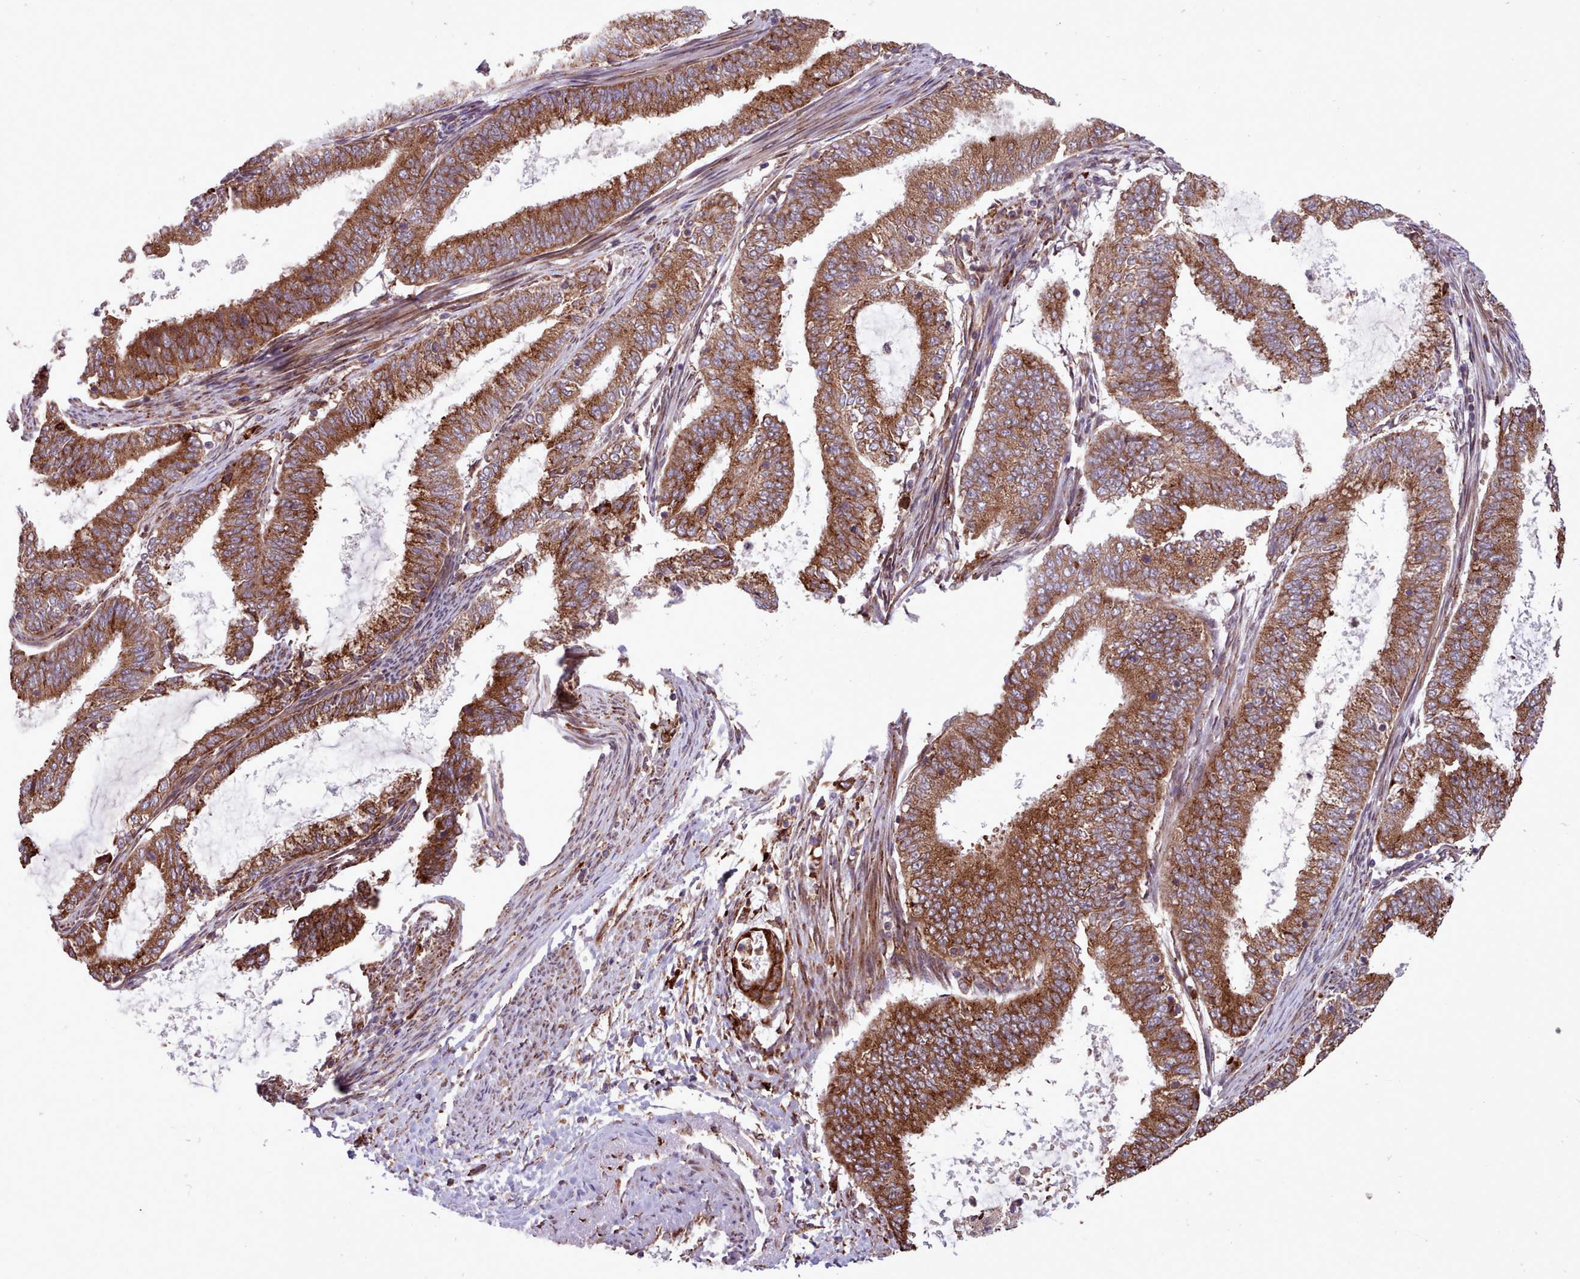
{"staining": {"intensity": "strong", "quantity": ">75%", "location": "cytoplasmic/membranous"}, "tissue": "endometrial cancer", "cell_type": "Tumor cells", "image_type": "cancer", "snomed": [{"axis": "morphology", "description": "Adenocarcinoma, NOS"}, {"axis": "topography", "description": "Endometrium"}], "caption": "A brown stain highlights strong cytoplasmic/membranous staining of a protein in endometrial adenocarcinoma tumor cells. Ihc stains the protein of interest in brown and the nuclei are stained blue.", "gene": "TTLL3", "patient": {"sex": "female", "age": 51}}